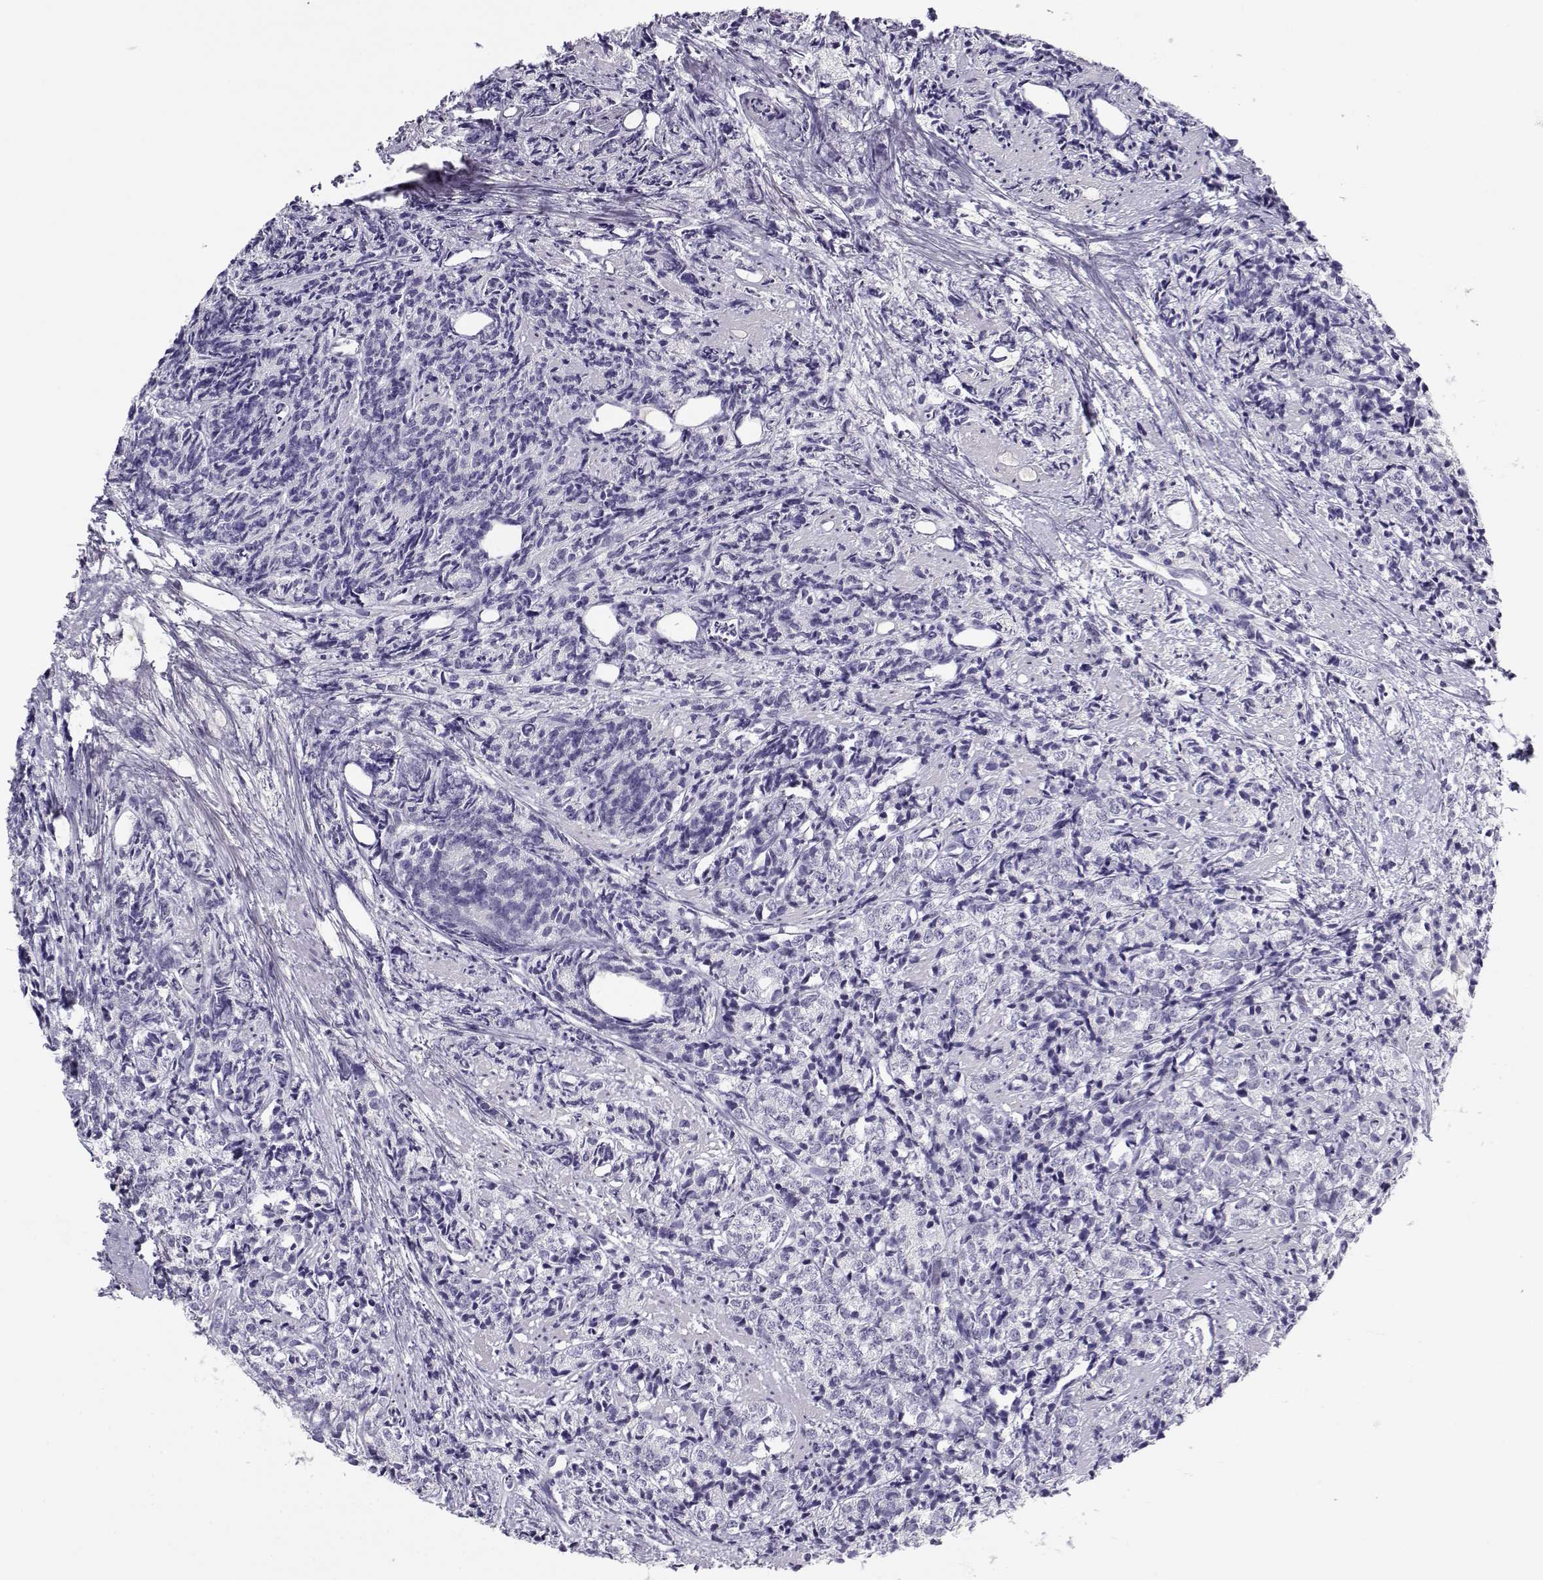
{"staining": {"intensity": "negative", "quantity": "none", "location": "none"}, "tissue": "prostate cancer", "cell_type": "Tumor cells", "image_type": "cancer", "snomed": [{"axis": "morphology", "description": "Adenocarcinoma, High grade"}, {"axis": "topography", "description": "Prostate"}], "caption": "Photomicrograph shows no protein positivity in tumor cells of prostate cancer (adenocarcinoma (high-grade)) tissue. Brightfield microscopy of IHC stained with DAB (3,3'-diaminobenzidine) (brown) and hematoxylin (blue), captured at high magnification.", "gene": "CFAP77", "patient": {"sex": "male", "age": 53}}